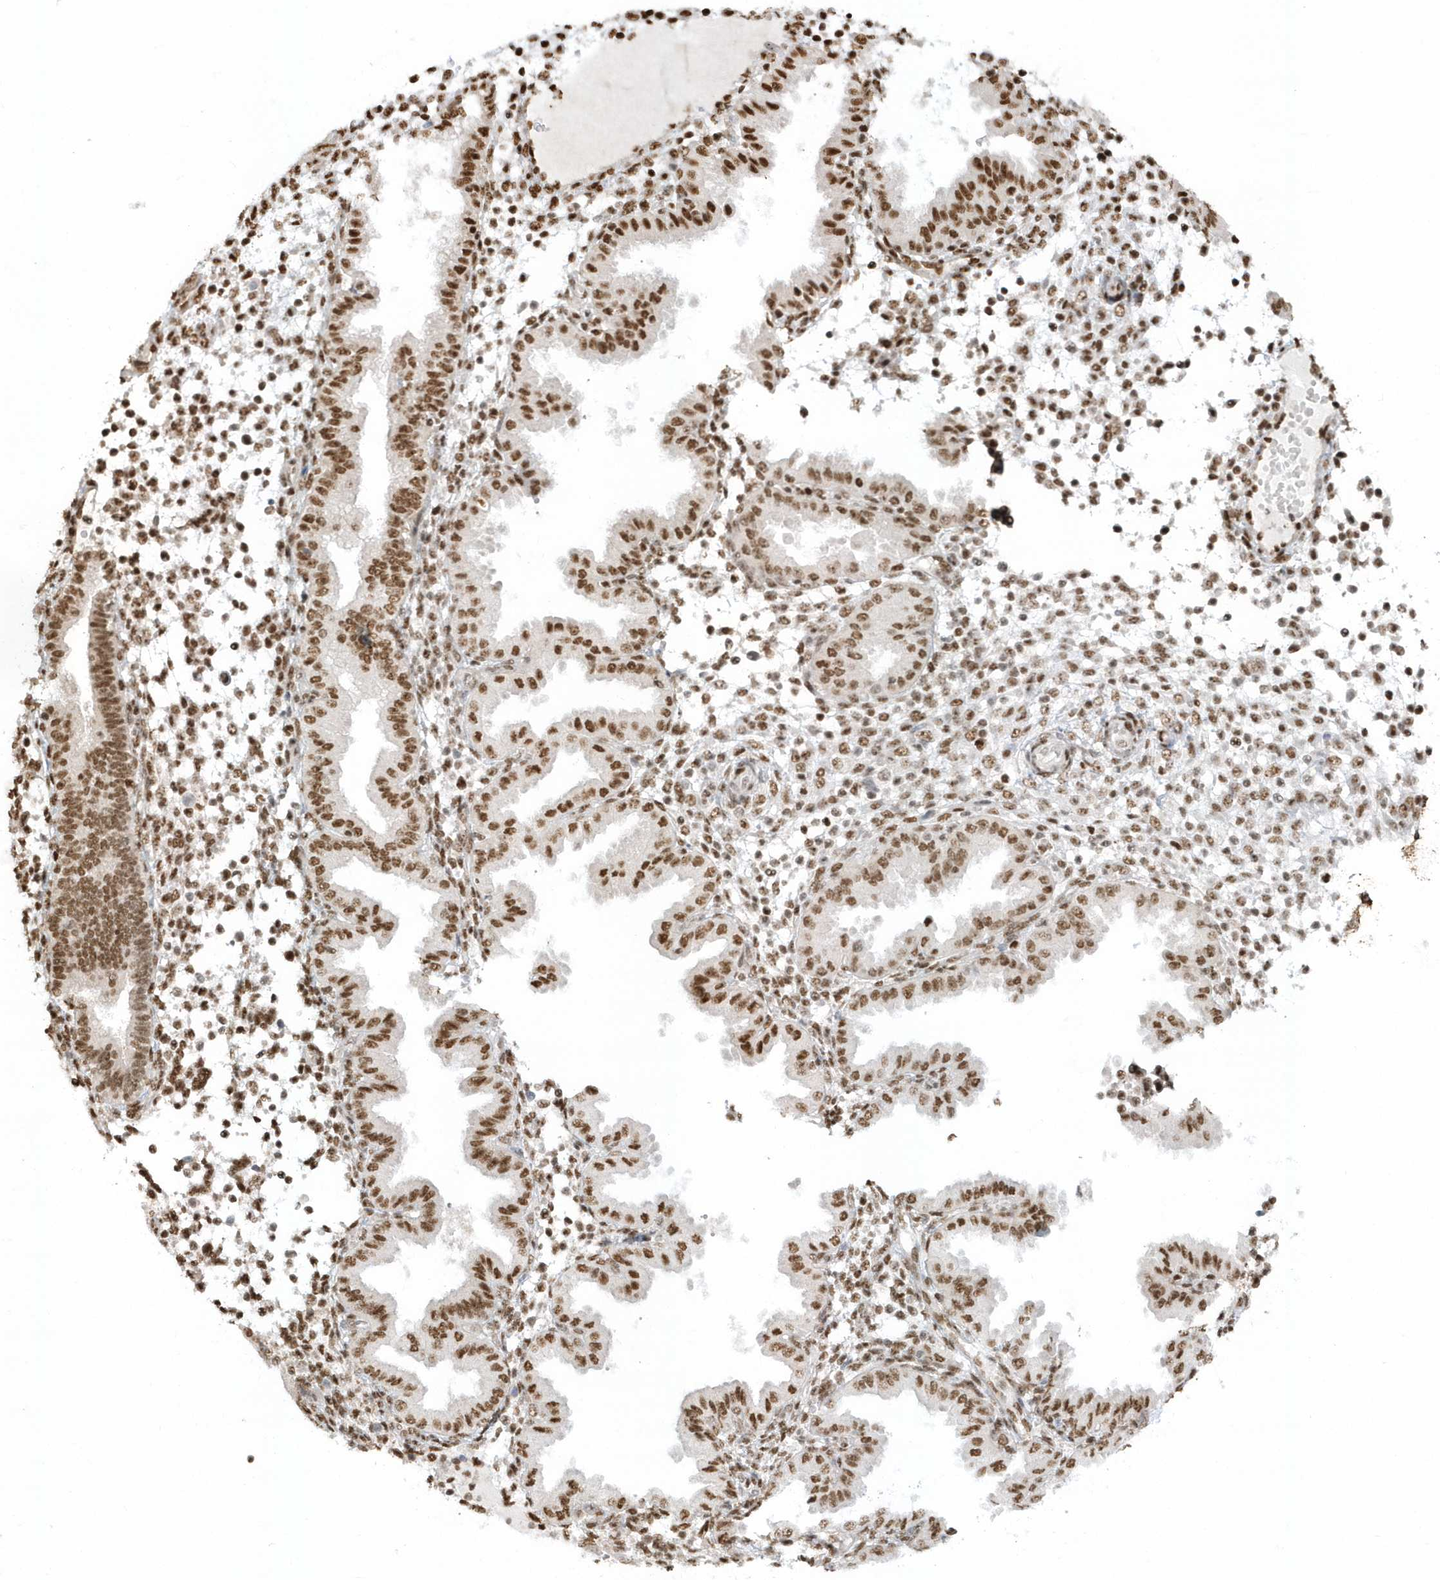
{"staining": {"intensity": "strong", "quantity": "25%-75%", "location": "nuclear"}, "tissue": "endometrium", "cell_type": "Cells in endometrial stroma", "image_type": "normal", "snomed": [{"axis": "morphology", "description": "Normal tissue, NOS"}, {"axis": "topography", "description": "Endometrium"}], "caption": "Protein expression analysis of benign human endometrium reveals strong nuclear staining in about 25%-75% of cells in endometrial stroma.", "gene": "SUMO2", "patient": {"sex": "female", "age": 53}}